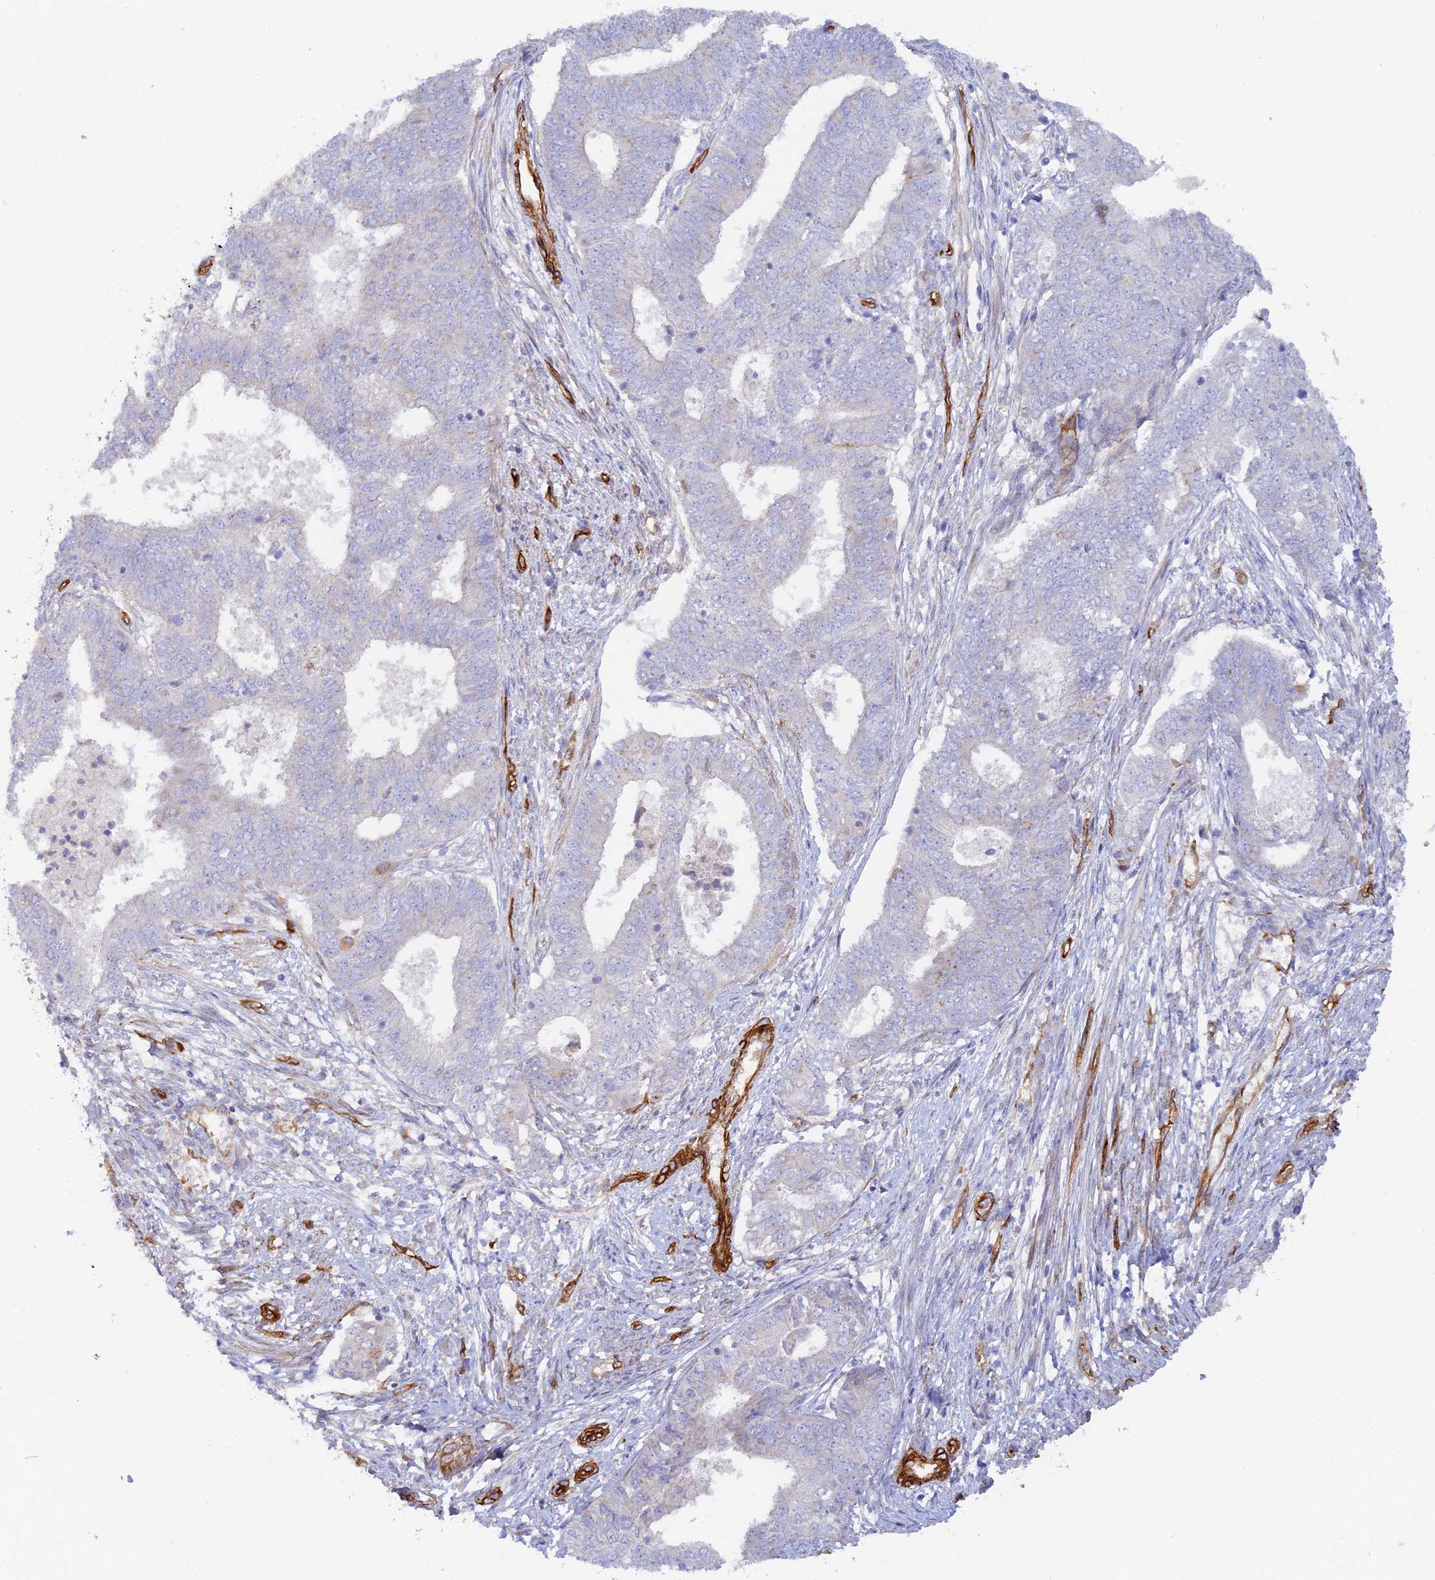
{"staining": {"intensity": "negative", "quantity": "none", "location": "none"}, "tissue": "endometrial cancer", "cell_type": "Tumor cells", "image_type": "cancer", "snomed": [{"axis": "morphology", "description": "Adenocarcinoma, NOS"}, {"axis": "topography", "description": "Endometrium"}], "caption": "DAB immunohistochemical staining of human endometrial cancer (adenocarcinoma) exhibits no significant staining in tumor cells.", "gene": "MYO9A", "patient": {"sex": "female", "age": 62}}